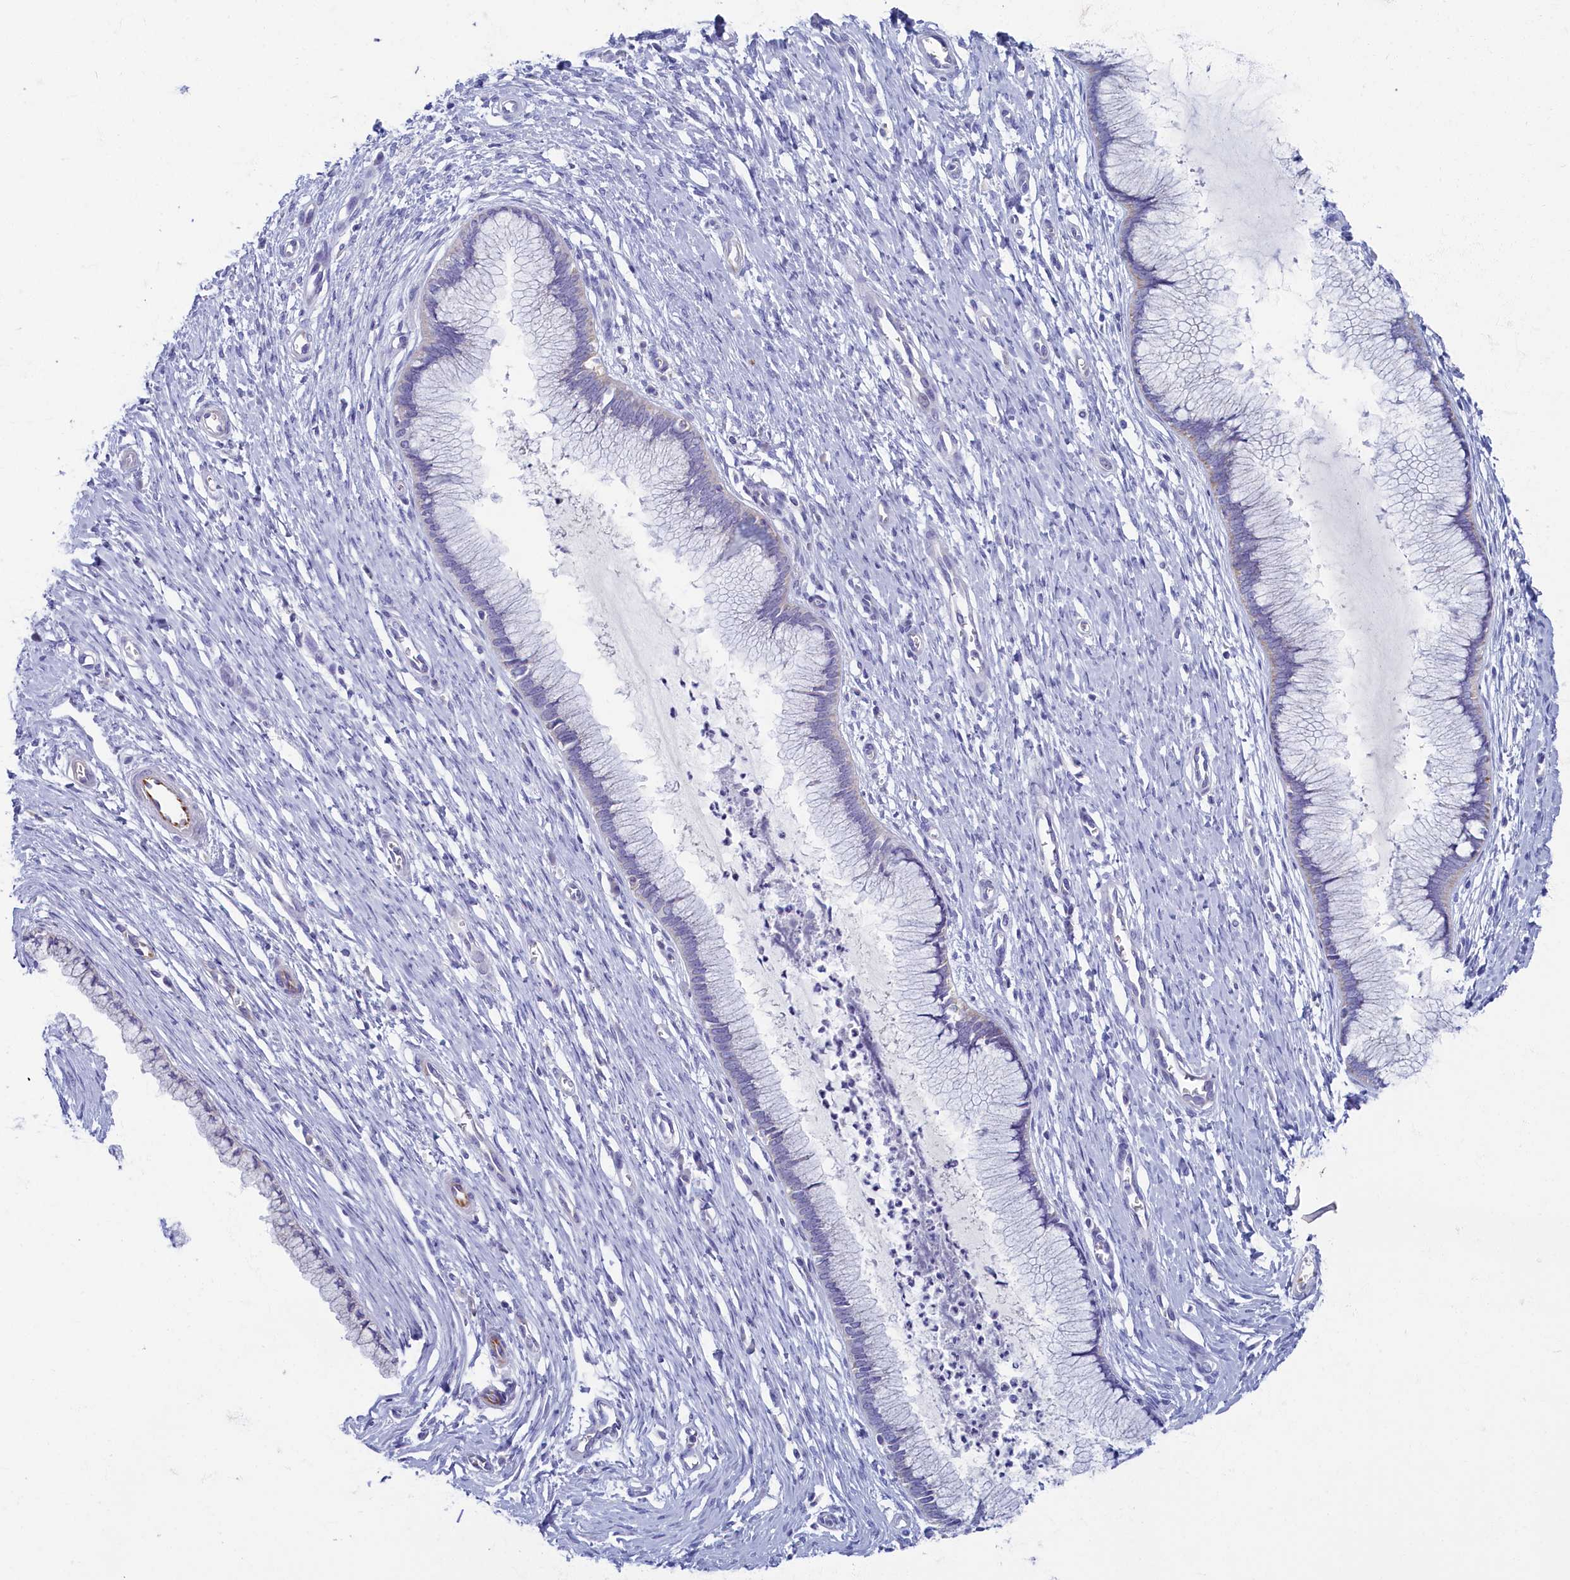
{"staining": {"intensity": "negative", "quantity": "none", "location": "none"}, "tissue": "cervix", "cell_type": "Glandular cells", "image_type": "normal", "snomed": [{"axis": "morphology", "description": "Normal tissue, NOS"}, {"axis": "topography", "description": "Cervix"}], "caption": "Immunohistochemical staining of benign cervix displays no significant positivity in glandular cells.", "gene": "OCIAD2", "patient": {"sex": "female", "age": 55}}